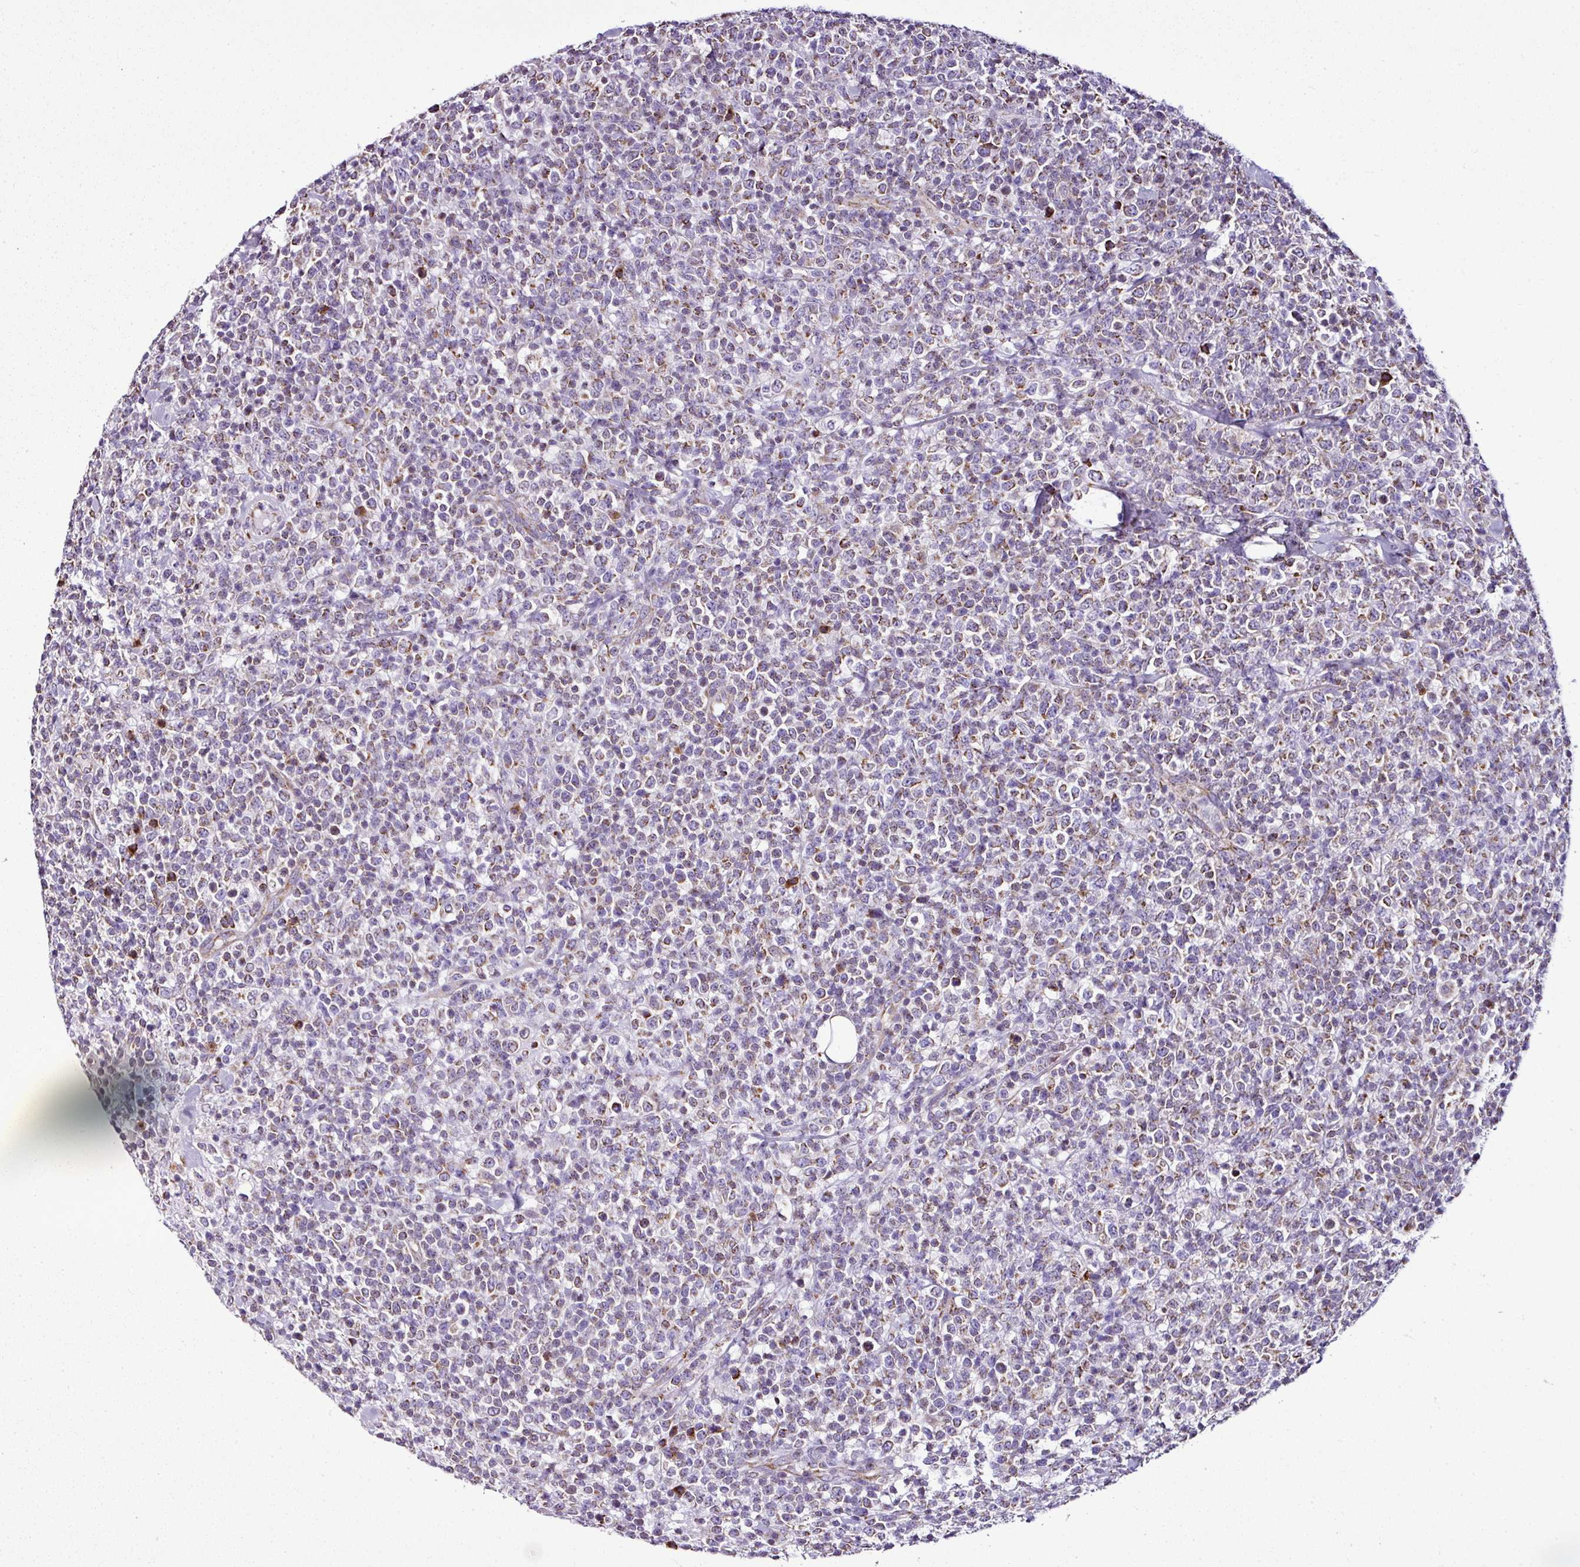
{"staining": {"intensity": "negative", "quantity": "none", "location": "none"}, "tissue": "lymphoma", "cell_type": "Tumor cells", "image_type": "cancer", "snomed": [{"axis": "morphology", "description": "Malignant lymphoma, non-Hodgkin's type, High grade"}, {"axis": "topography", "description": "Colon"}], "caption": "An immunohistochemistry (IHC) image of lymphoma is shown. There is no staining in tumor cells of lymphoma.", "gene": "DPAGT1", "patient": {"sex": "female", "age": 53}}